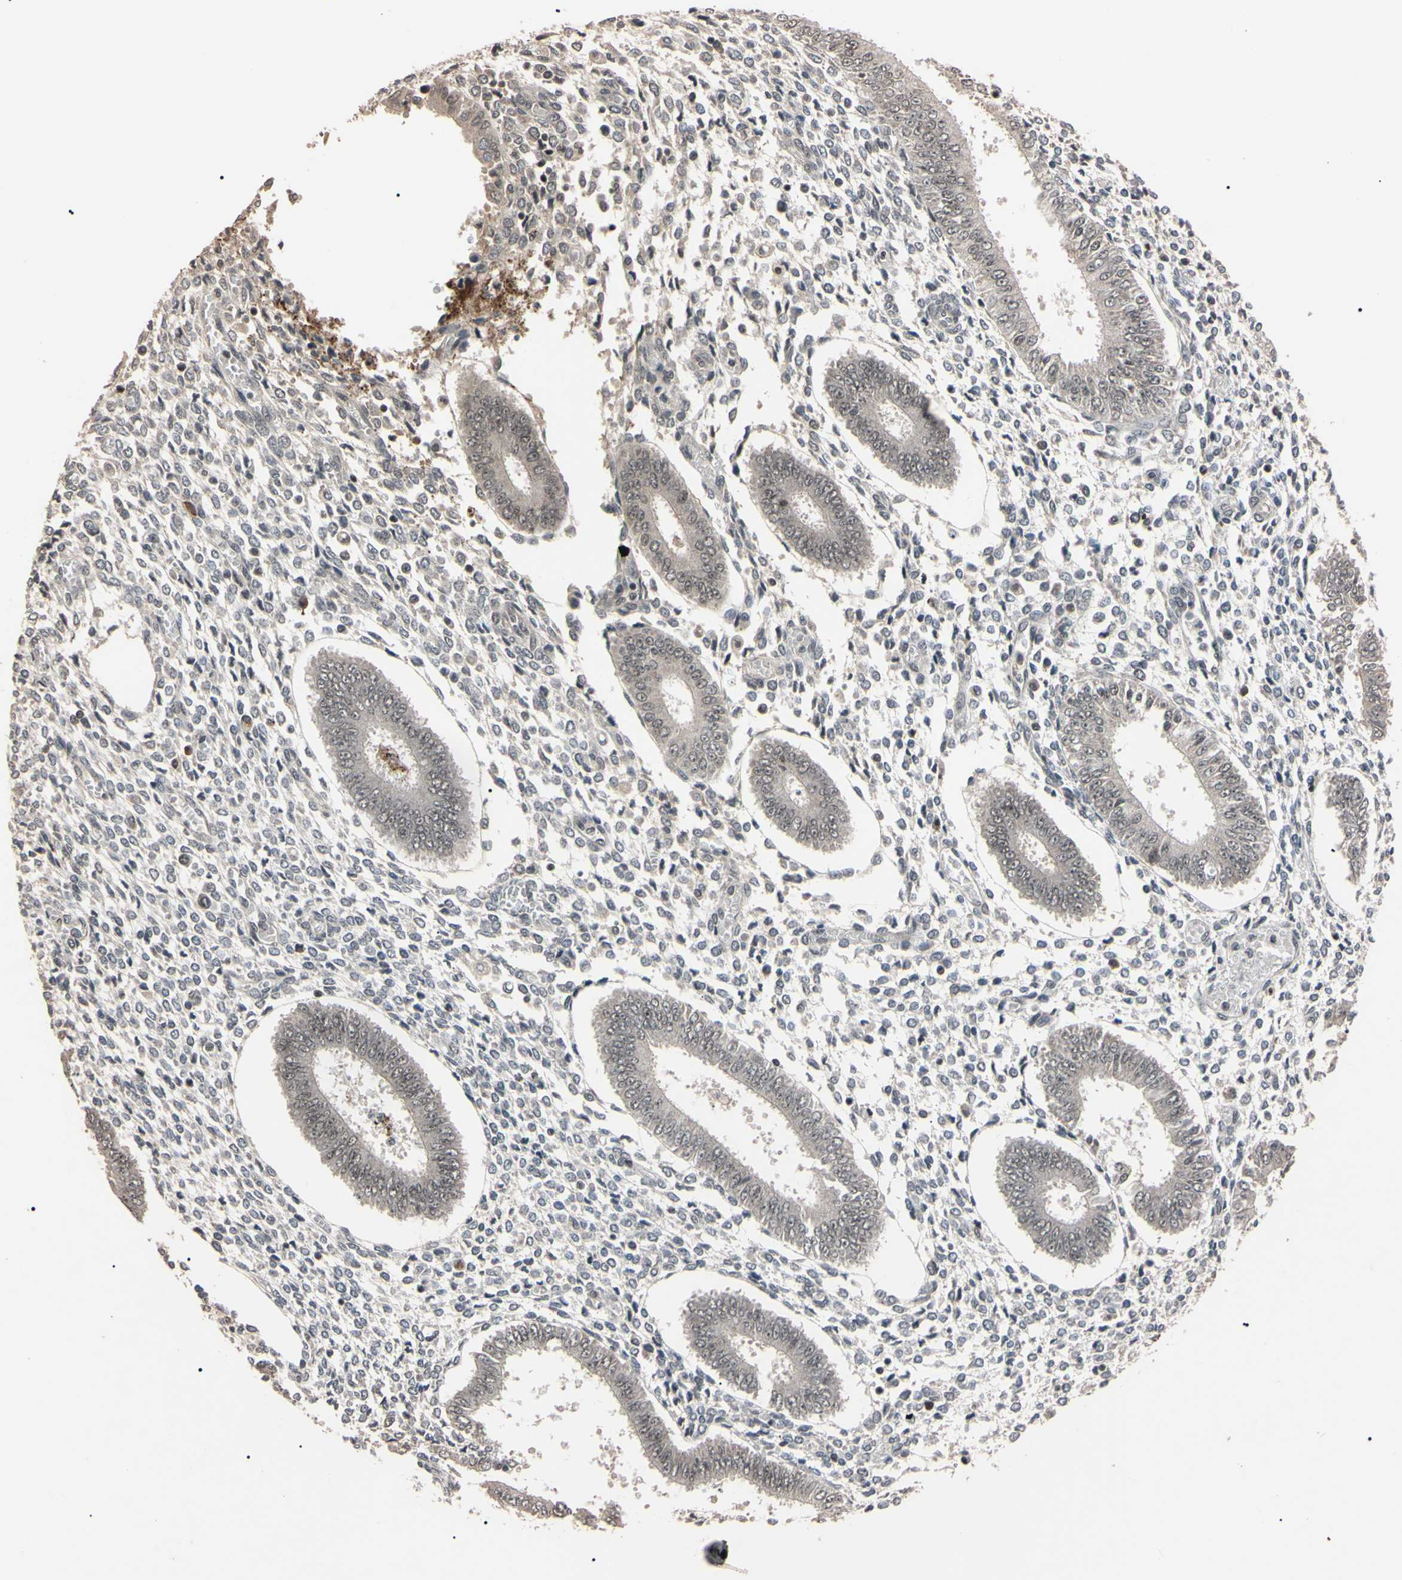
{"staining": {"intensity": "weak", "quantity": ">75%", "location": "cytoplasmic/membranous"}, "tissue": "endometrium", "cell_type": "Cells in endometrial stroma", "image_type": "normal", "snomed": [{"axis": "morphology", "description": "Normal tissue, NOS"}, {"axis": "topography", "description": "Endometrium"}], "caption": "Endometrium stained with a brown dye displays weak cytoplasmic/membranous positive expression in approximately >75% of cells in endometrial stroma.", "gene": "YY1", "patient": {"sex": "female", "age": 35}}